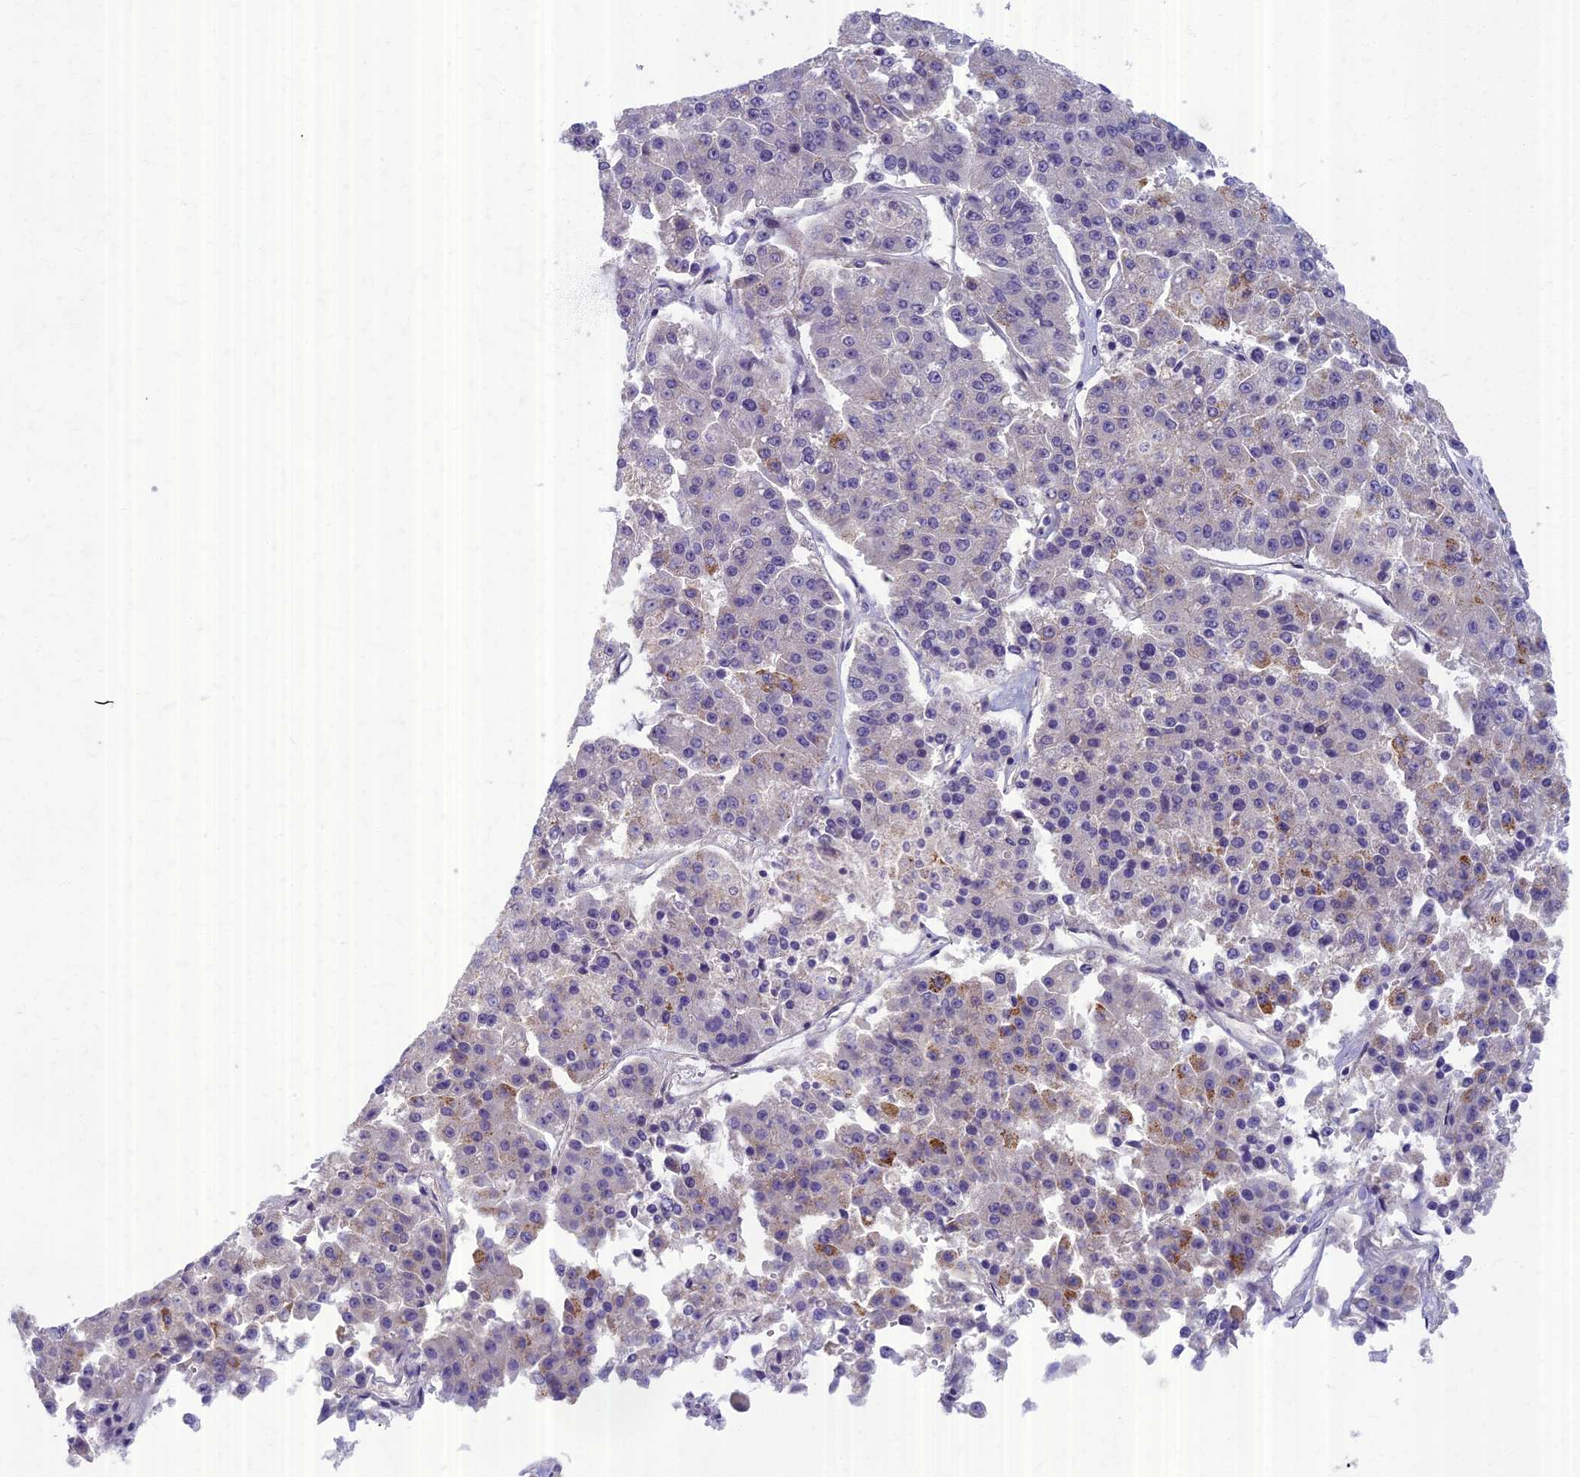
{"staining": {"intensity": "moderate", "quantity": "<25%", "location": "cytoplasmic/membranous"}, "tissue": "pancreatic cancer", "cell_type": "Tumor cells", "image_type": "cancer", "snomed": [{"axis": "morphology", "description": "Adenocarcinoma, NOS"}, {"axis": "topography", "description": "Pancreas"}], "caption": "Moderate cytoplasmic/membranous protein positivity is appreciated in about <25% of tumor cells in pancreatic cancer.", "gene": "AP4E1", "patient": {"sex": "male", "age": 50}}